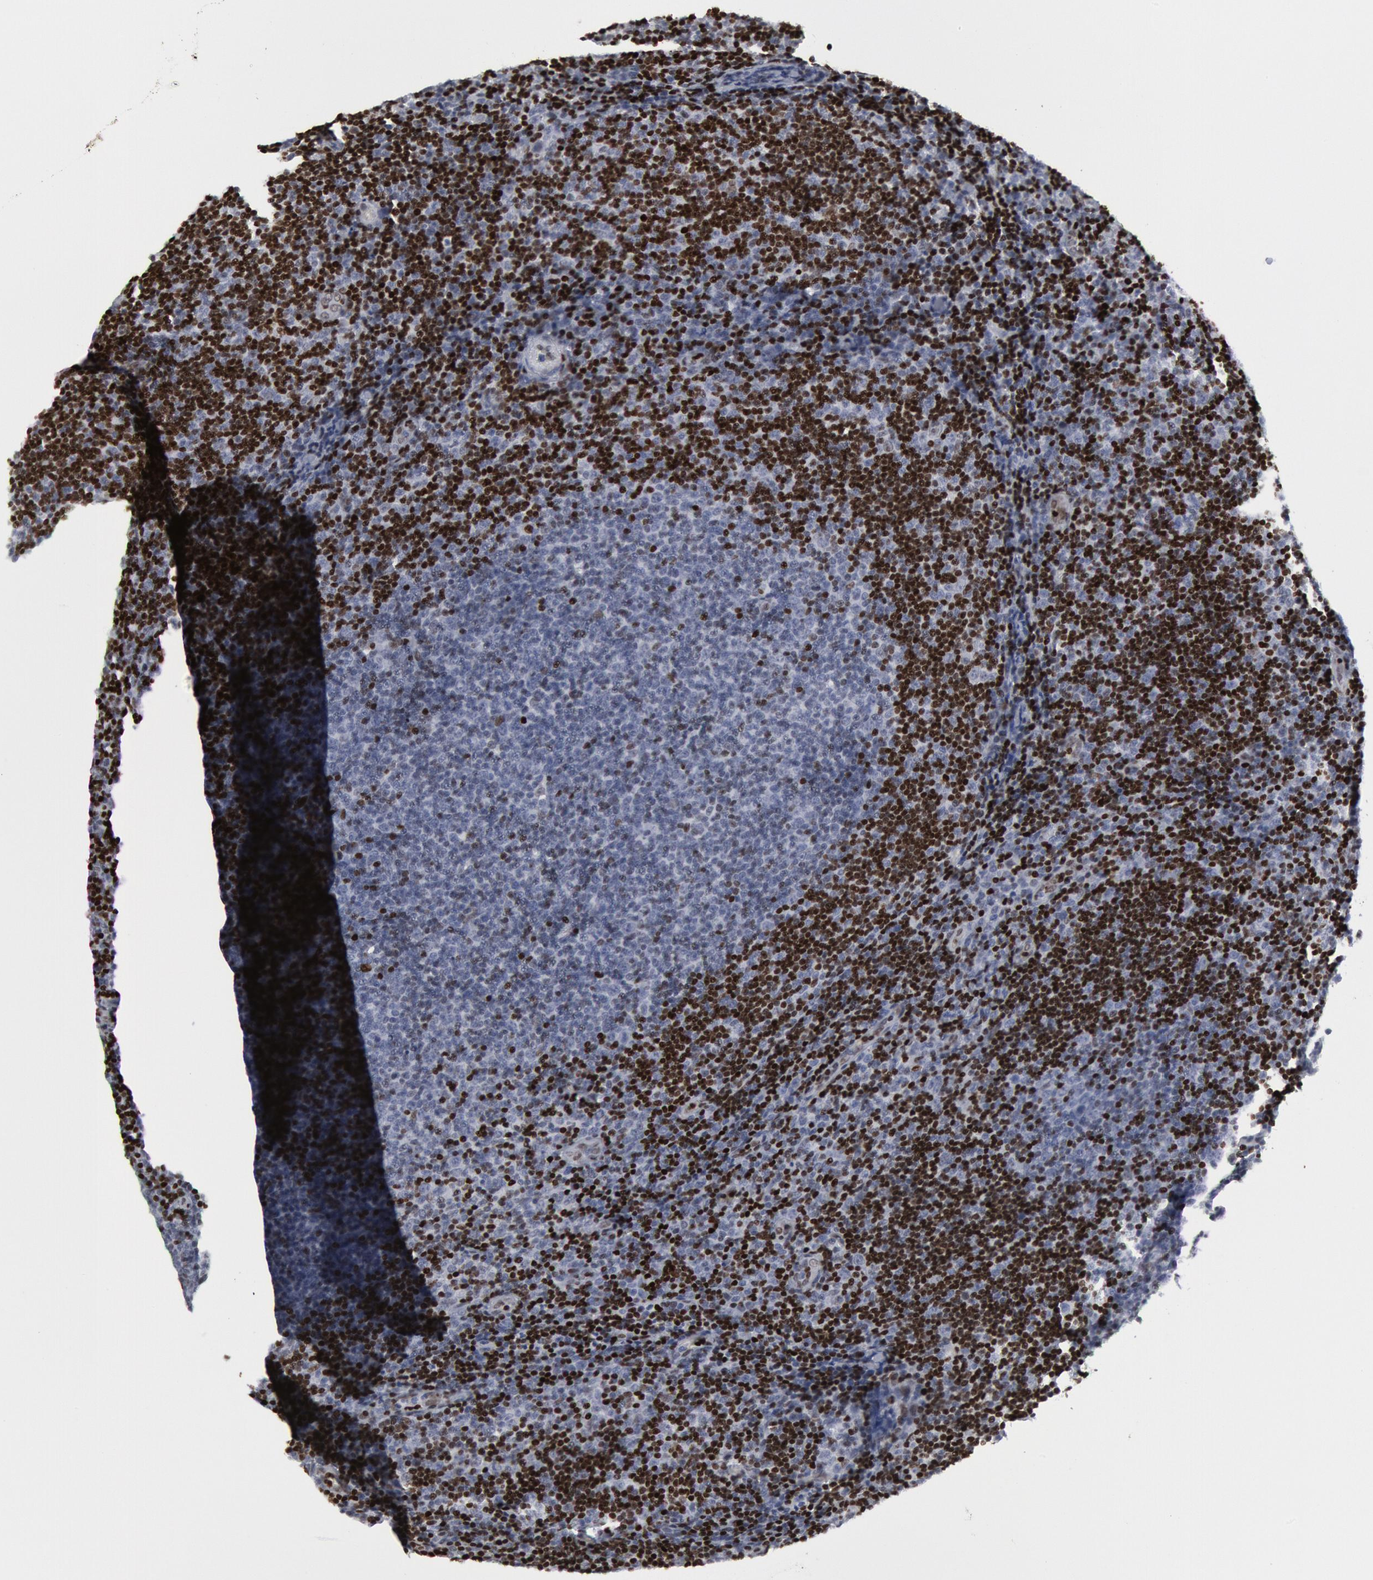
{"staining": {"intensity": "moderate", "quantity": "25%-75%", "location": "nuclear"}, "tissue": "lymphoma", "cell_type": "Tumor cells", "image_type": "cancer", "snomed": [{"axis": "morphology", "description": "Malignant lymphoma, non-Hodgkin's type, Low grade"}, {"axis": "topography", "description": "Lymph node"}], "caption": "Malignant lymphoma, non-Hodgkin's type (low-grade) stained for a protein (brown) exhibits moderate nuclear positive expression in about 25%-75% of tumor cells.", "gene": "MECP2", "patient": {"sex": "male", "age": 49}}